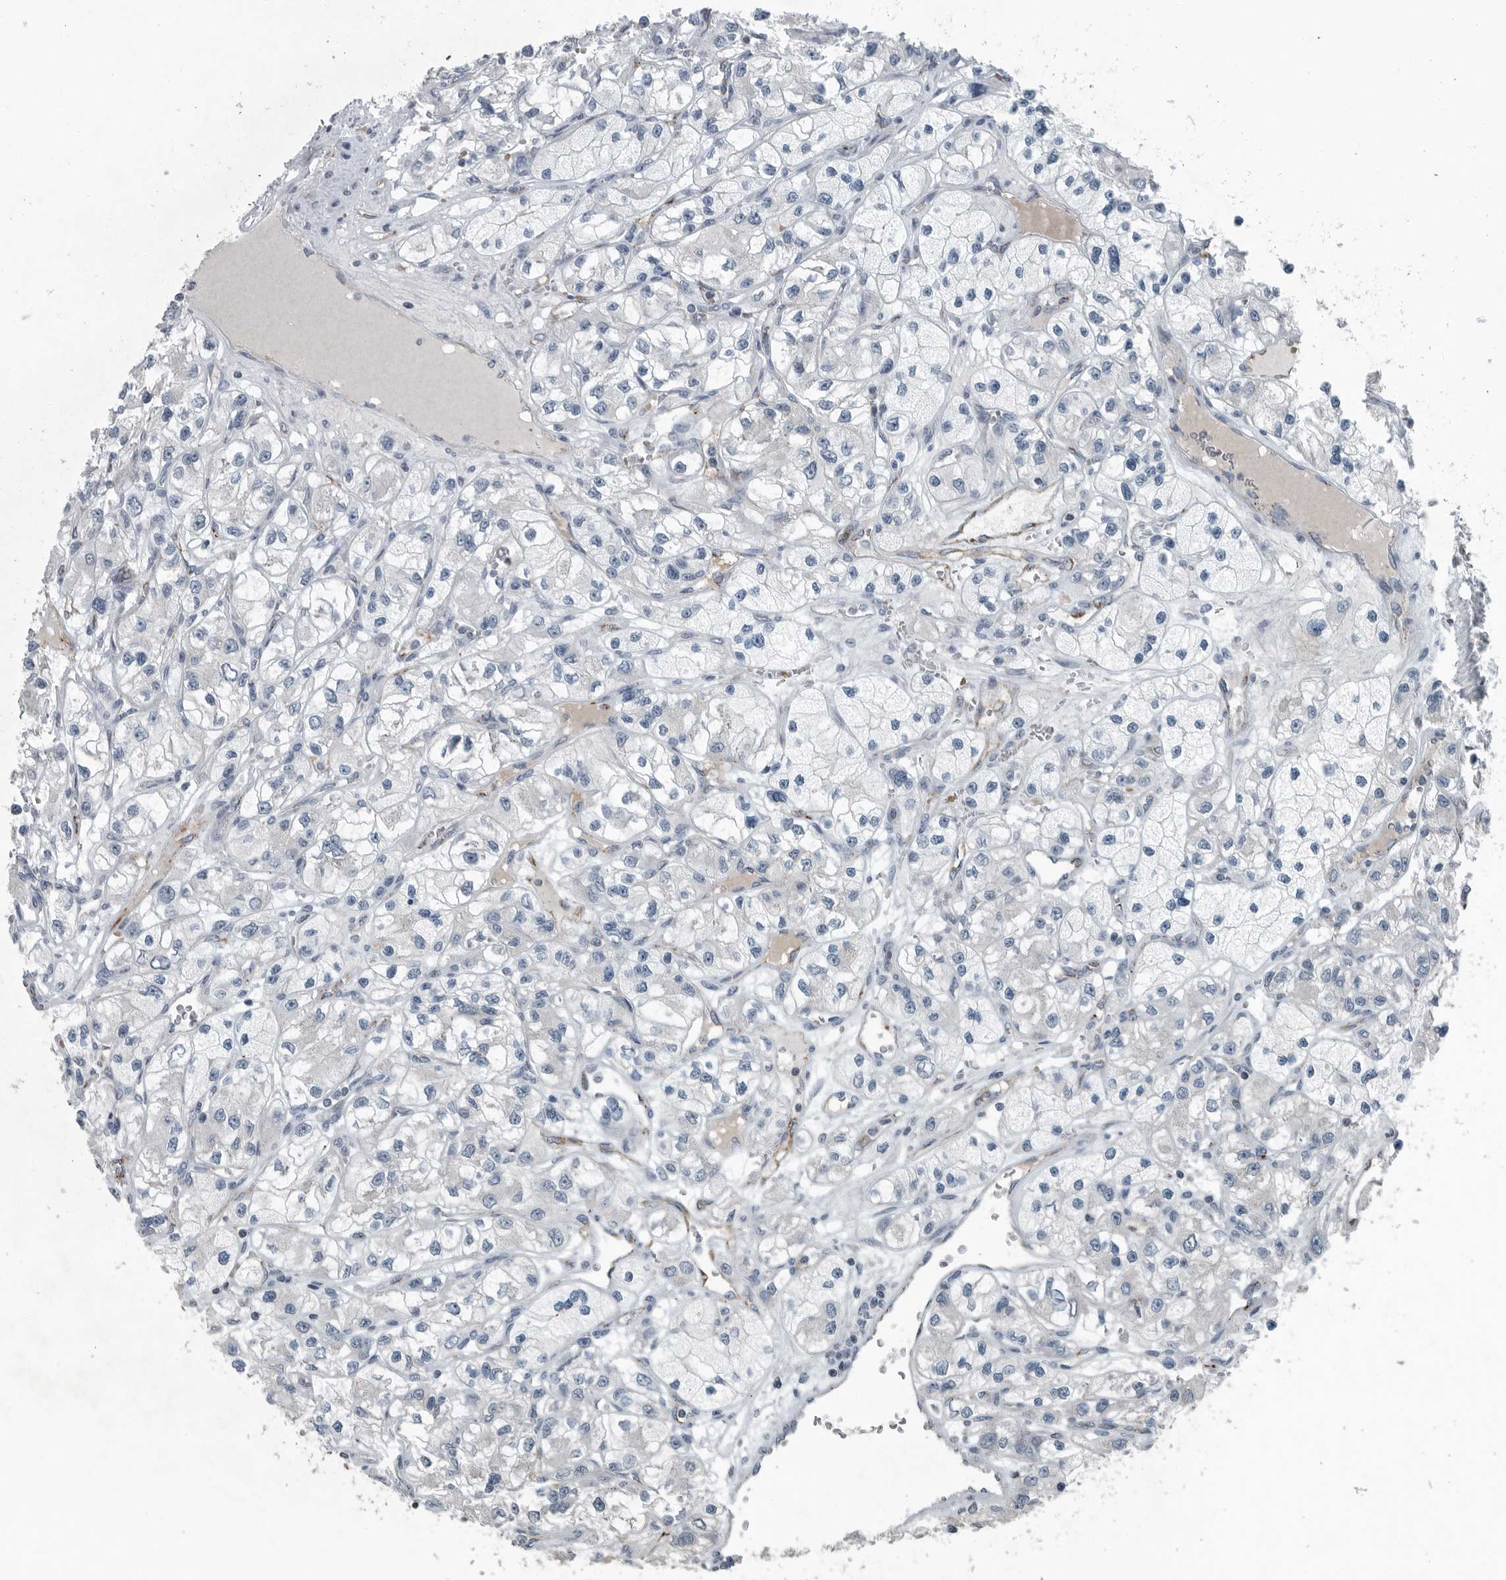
{"staining": {"intensity": "negative", "quantity": "none", "location": "none"}, "tissue": "renal cancer", "cell_type": "Tumor cells", "image_type": "cancer", "snomed": [{"axis": "morphology", "description": "Adenocarcinoma, NOS"}, {"axis": "topography", "description": "Kidney"}], "caption": "An immunohistochemistry histopathology image of renal adenocarcinoma is shown. There is no staining in tumor cells of renal adenocarcinoma.", "gene": "MPP3", "patient": {"sex": "female", "age": 57}}